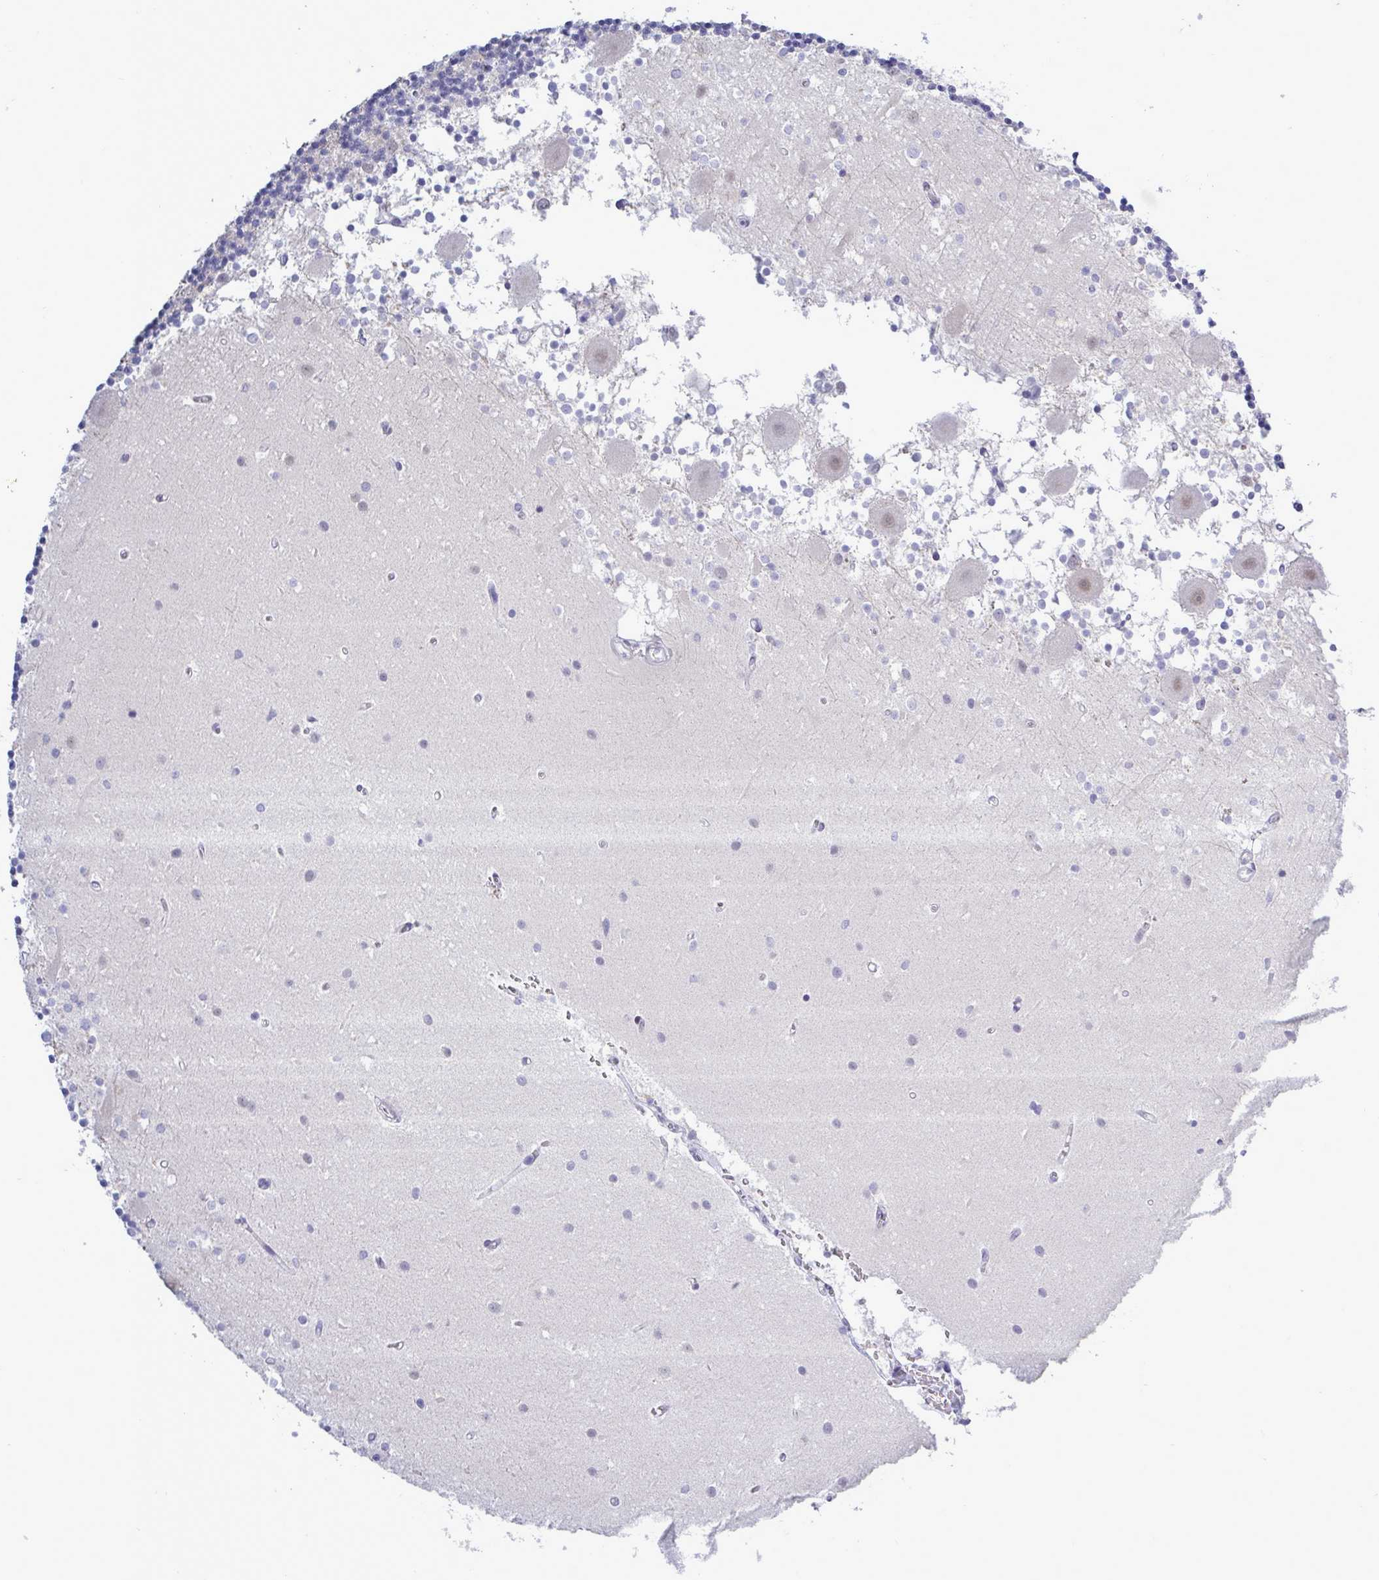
{"staining": {"intensity": "negative", "quantity": "none", "location": "none"}, "tissue": "cerebellum", "cell_type": "Cells in granular layer", "image_type": "normal", "snomed": [{"axis": "morphology", "description": "Normal tissue, NOS"}, {"axis": "topography", "description": "Cerebellum"}], "caption": "A micrograph of cerebellum stained for a protein displays no brown staining in cells in granular layer.", "gene": "MFSD4A", "patient": {"sex": "male", "age": 54}}